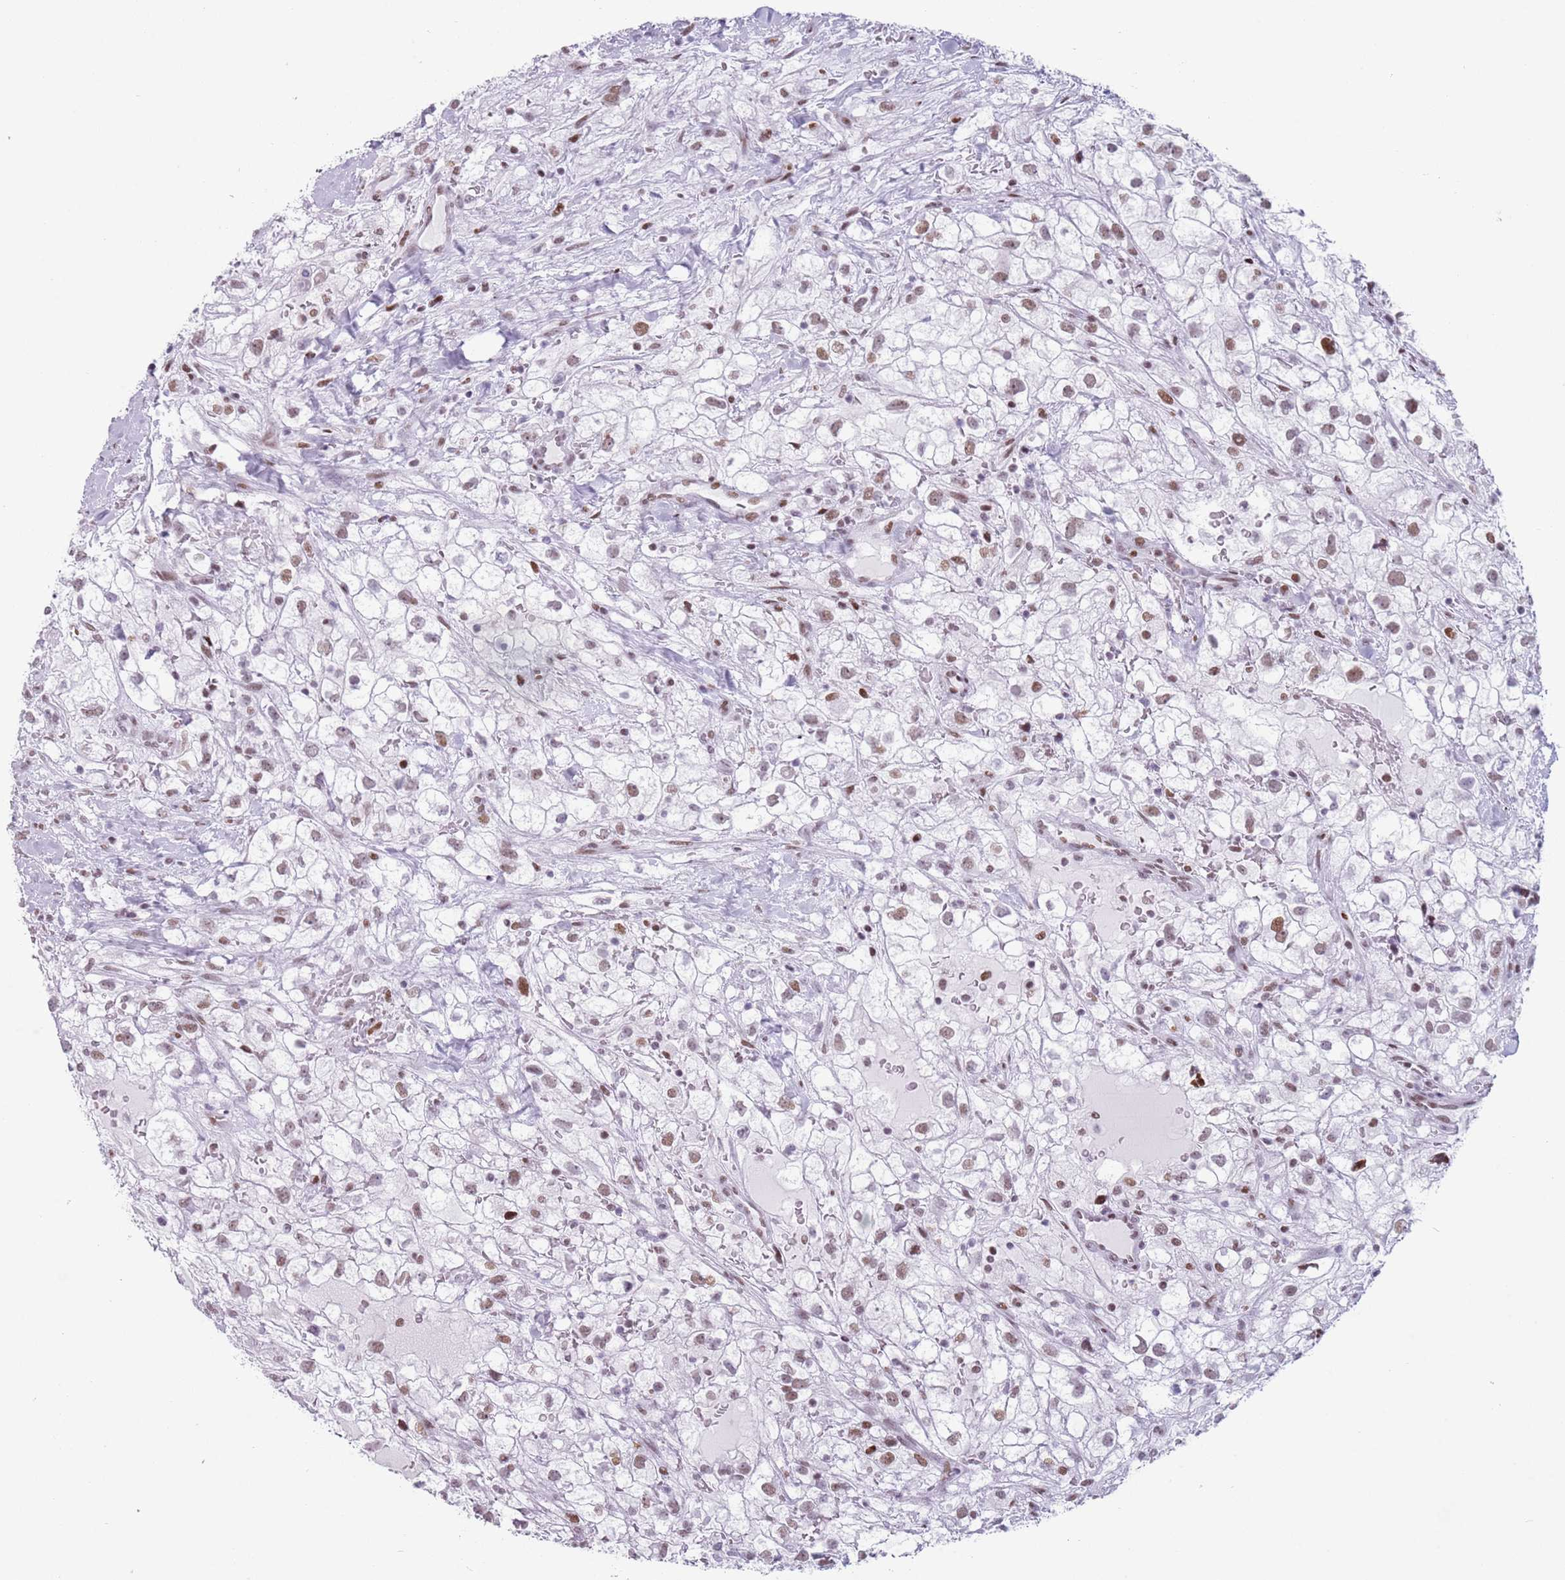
{"staining": {"intensity": "moderate", "quantity": ">75%", "location": "nuclear"}, "tissue": "renal cancer", "cell_type": "Tumor cells", "image_type": "cancer", "snomed": [{"axis": "morphology", "description": "Adenocarcinoma, NOS"}, {"axis": "topography", "description": "Kidney"}], "caption": "Immunohistochemical staining of renal cancer (adenocarcinoma) exhibits moderate nuclear protein expression in about >75% of tumor cells.", "gene": "FAM104B", "patient": {"sex": "male", "age": 59}}